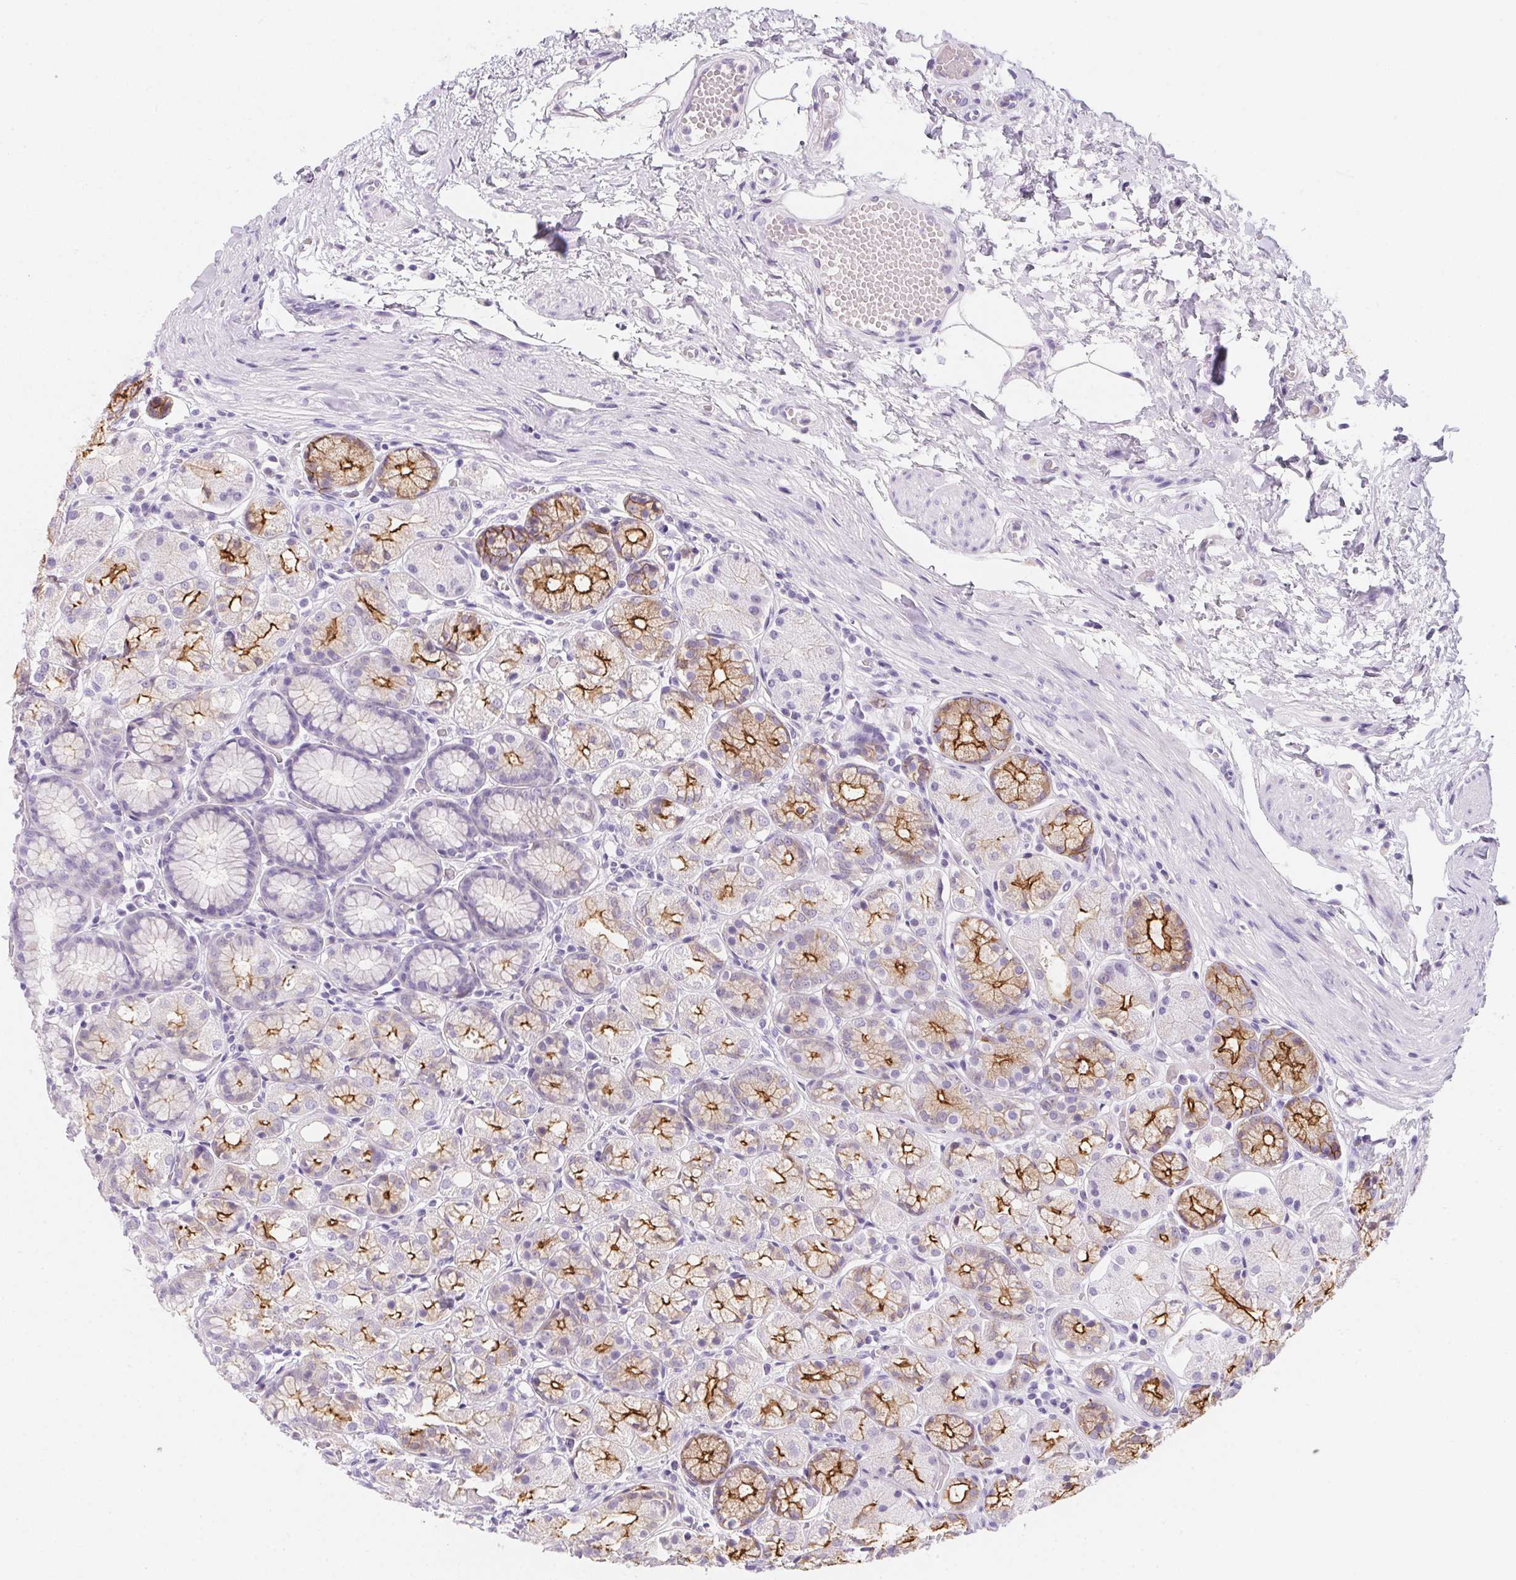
{"staining": {"intensity": "moderate", "quantity": "<25%", "location": "cytoplasmic/membranous"}, "tissue": "stomach", "cell_type": "Glandular cells", "image_type": "normal", "snomed": [{"axis": "morphology", "description": "Normal tissue, NOS"}, {"axis": "topography", "description": "Stomach"}], "caption": "Approximately <25% of glandular cells in normal human stomach reveal moderate cytoplasmic/membranous protein staining as visualized by brown immunohistochemical staining.", "gene": "AQP5", "patient": {"sex": "male", "age": 70}}